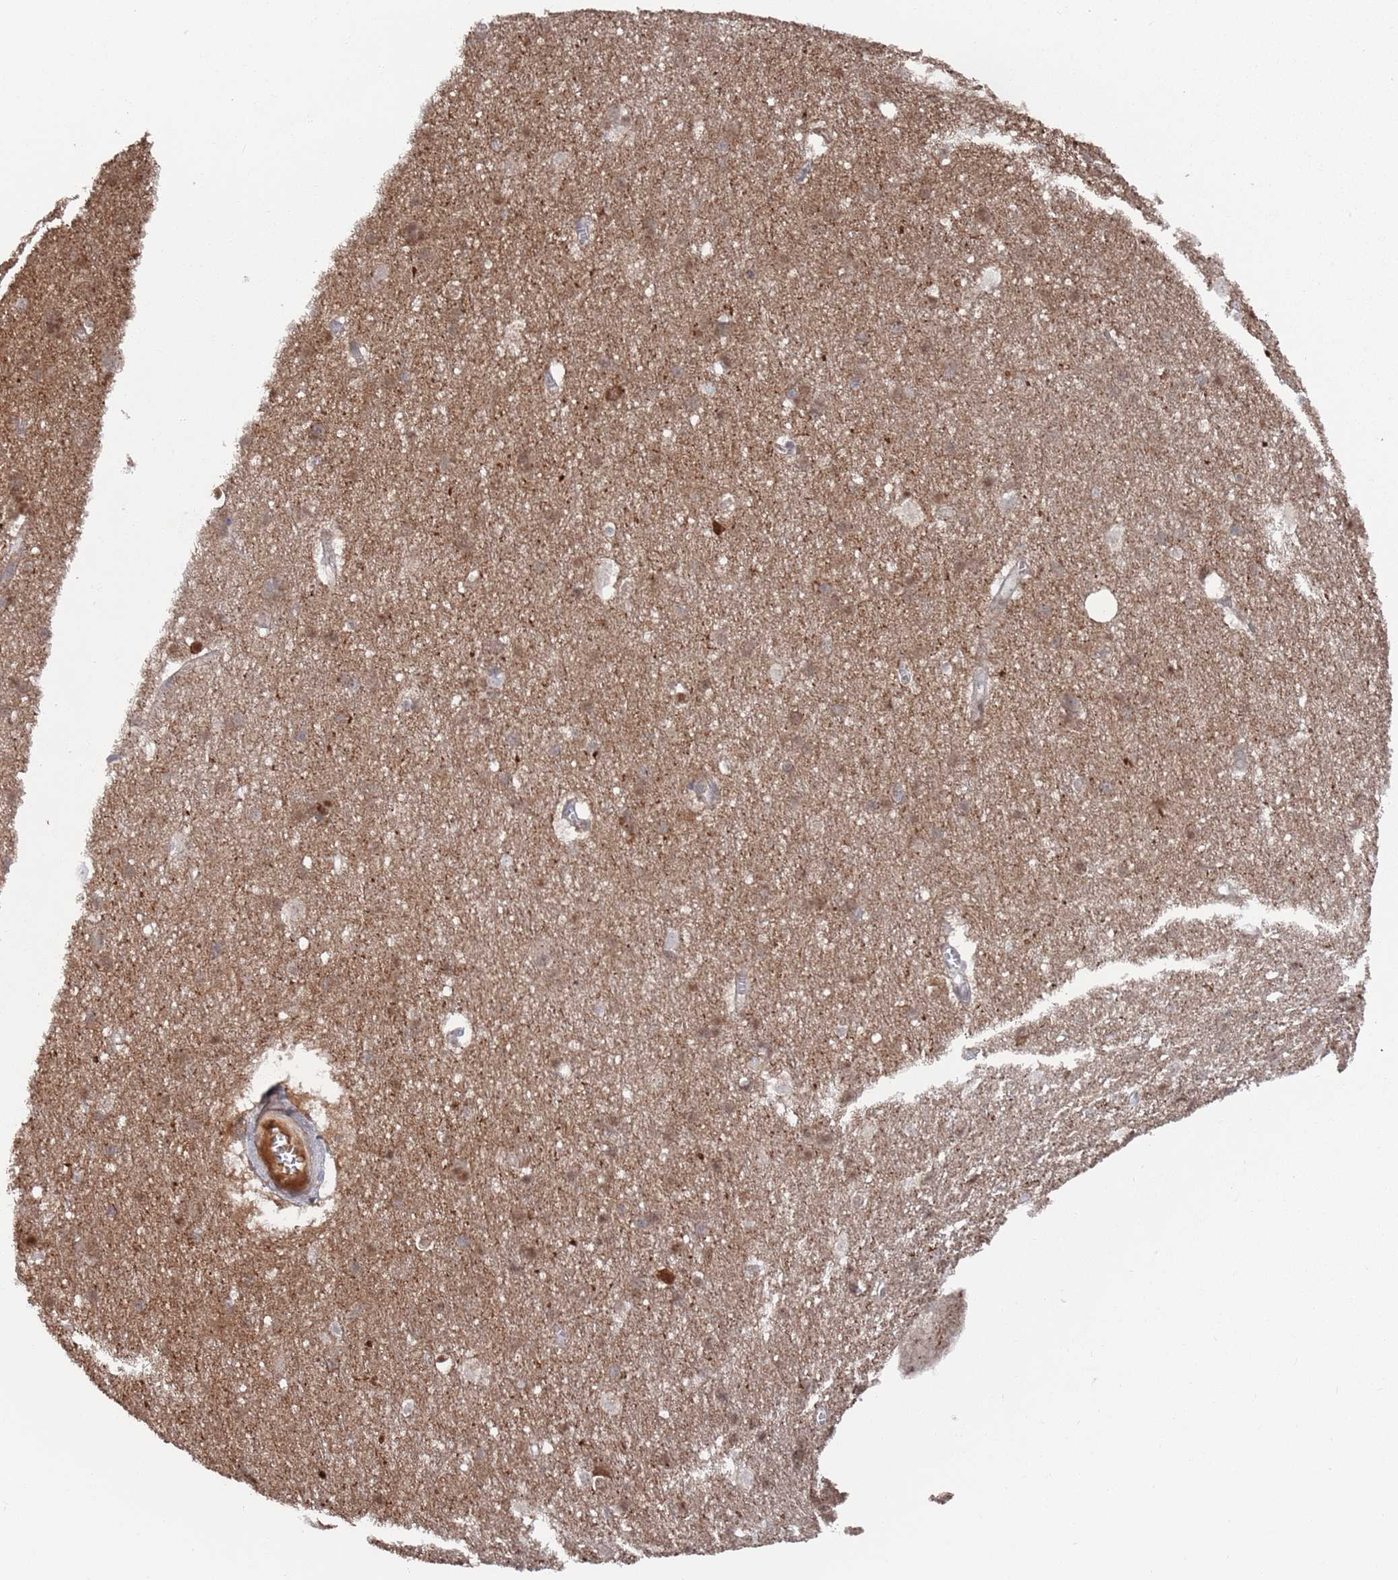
{"staining": {"intensity": "weak", "quantity": "25%-75%", "location": "cytoplasmic/membranous"}, "tissue": "cerebral cortex", "cell_type": "Endothelial cells", "image_type": "normal", "snomed": [{"axis": "morphology", "description": "Normal tissue, NOS"}, {"axis": "topography", "description": "Cerebral cortex"}], "caption": "Immunohistochemistry (IHC) staining of unremarkable cerebral cortex, which displays low levels of weak cytoplasmic/membranous expression in approximately 25%-75% of endothelial cells indicating weak cytoplasmic/membranous protein staining. The staining was performed using DAB (3,3'-diaminobenzidine) (brown) for protein detection and nuclei were counterstained in hematoxylin (blue).", "gene": "DGKD", "patient": {"sex": "male", "age": 54}}